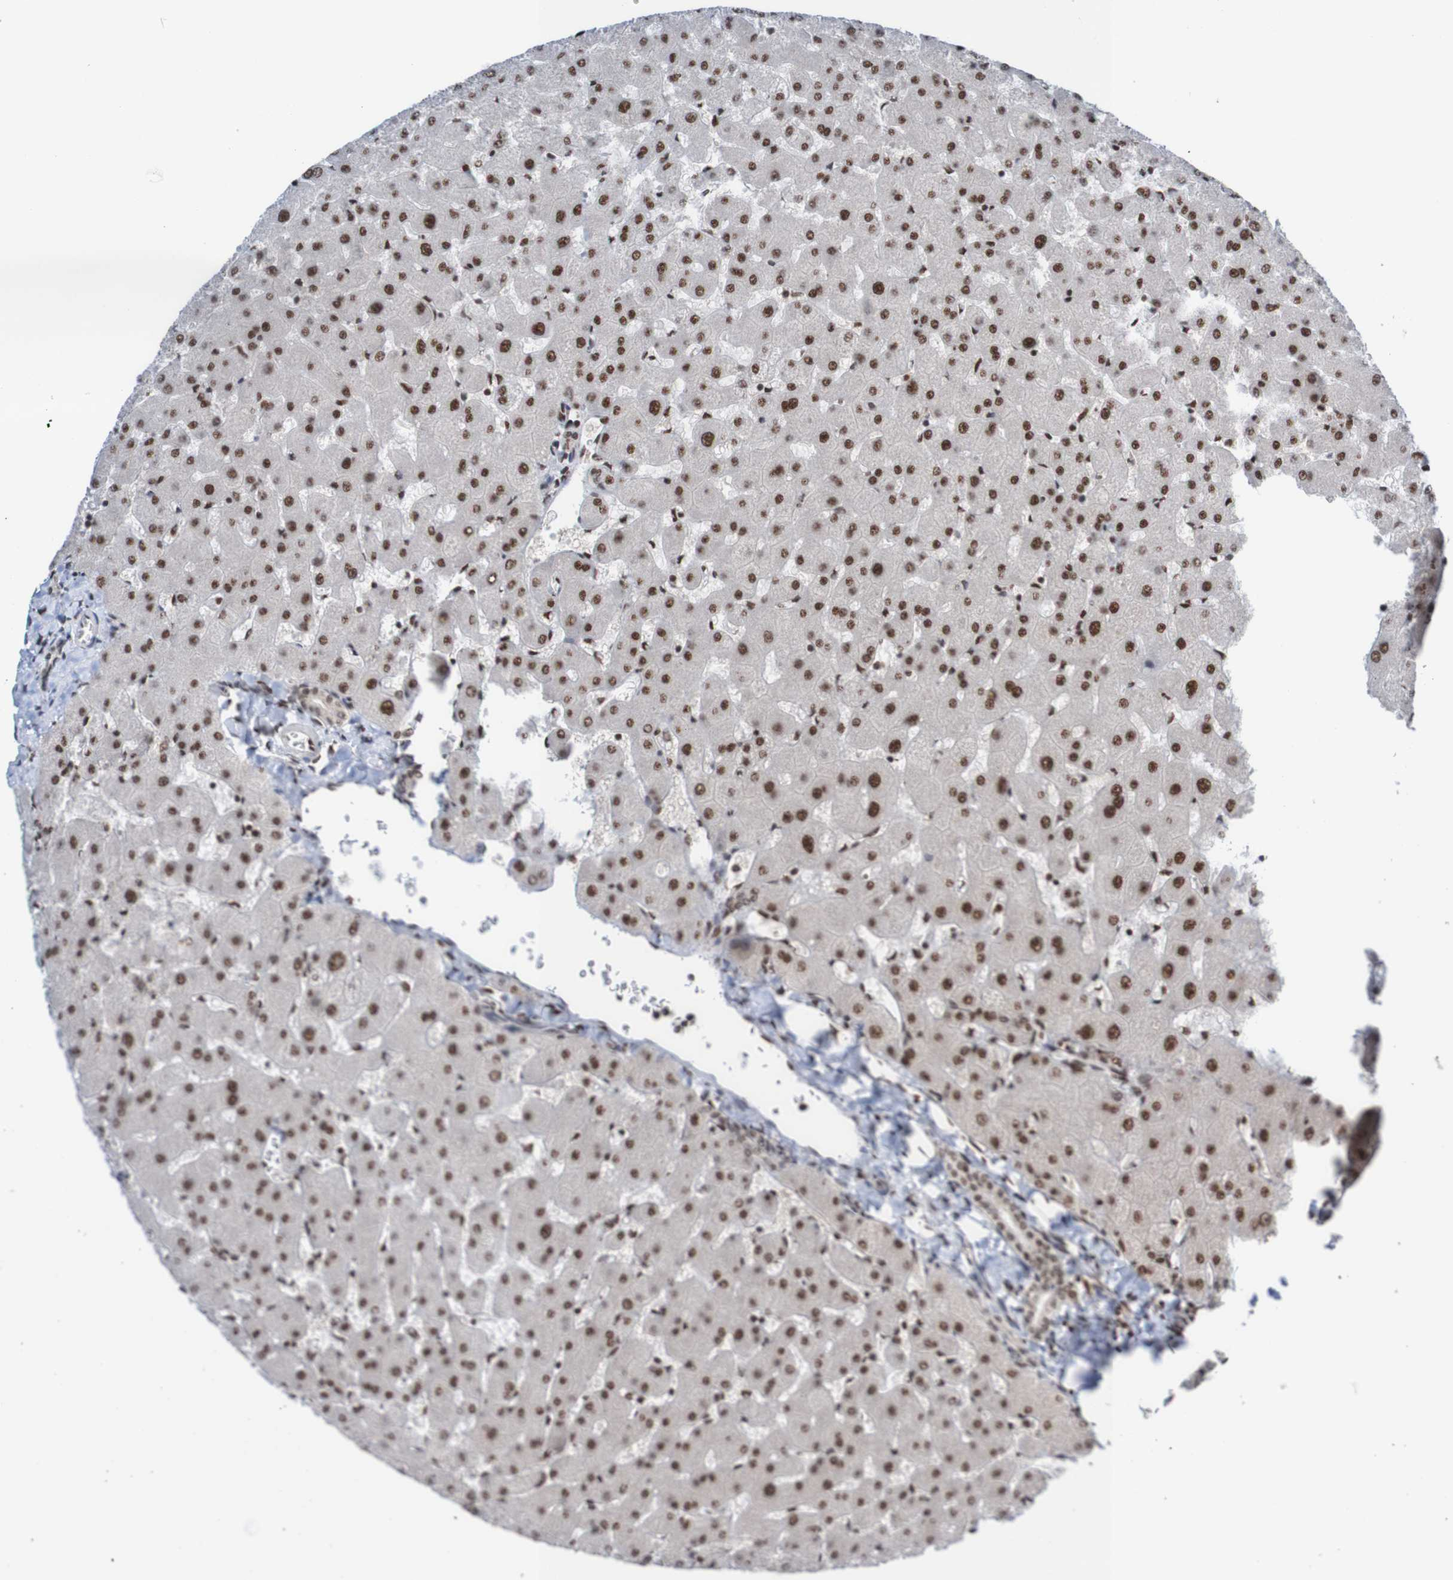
{"staining": {"intensity": "moderate", "quantity": ">75%", "location": "nuclear"}, "tissue": "liver", "cell_type": "Cholangiocytes", "image_type": "normal", "snomed": [{"axis": "morphology", "description": "Normal tissue, NOS"}, {"axis": "topography", "description": "Liver"}], "caption": "Protein expression analysis of benign liver reveals moderate nuclear positivity in about >75% of cholangiocytes.", "gene": "CDC5L", "patient": {"sex": "female", "age": 63}}